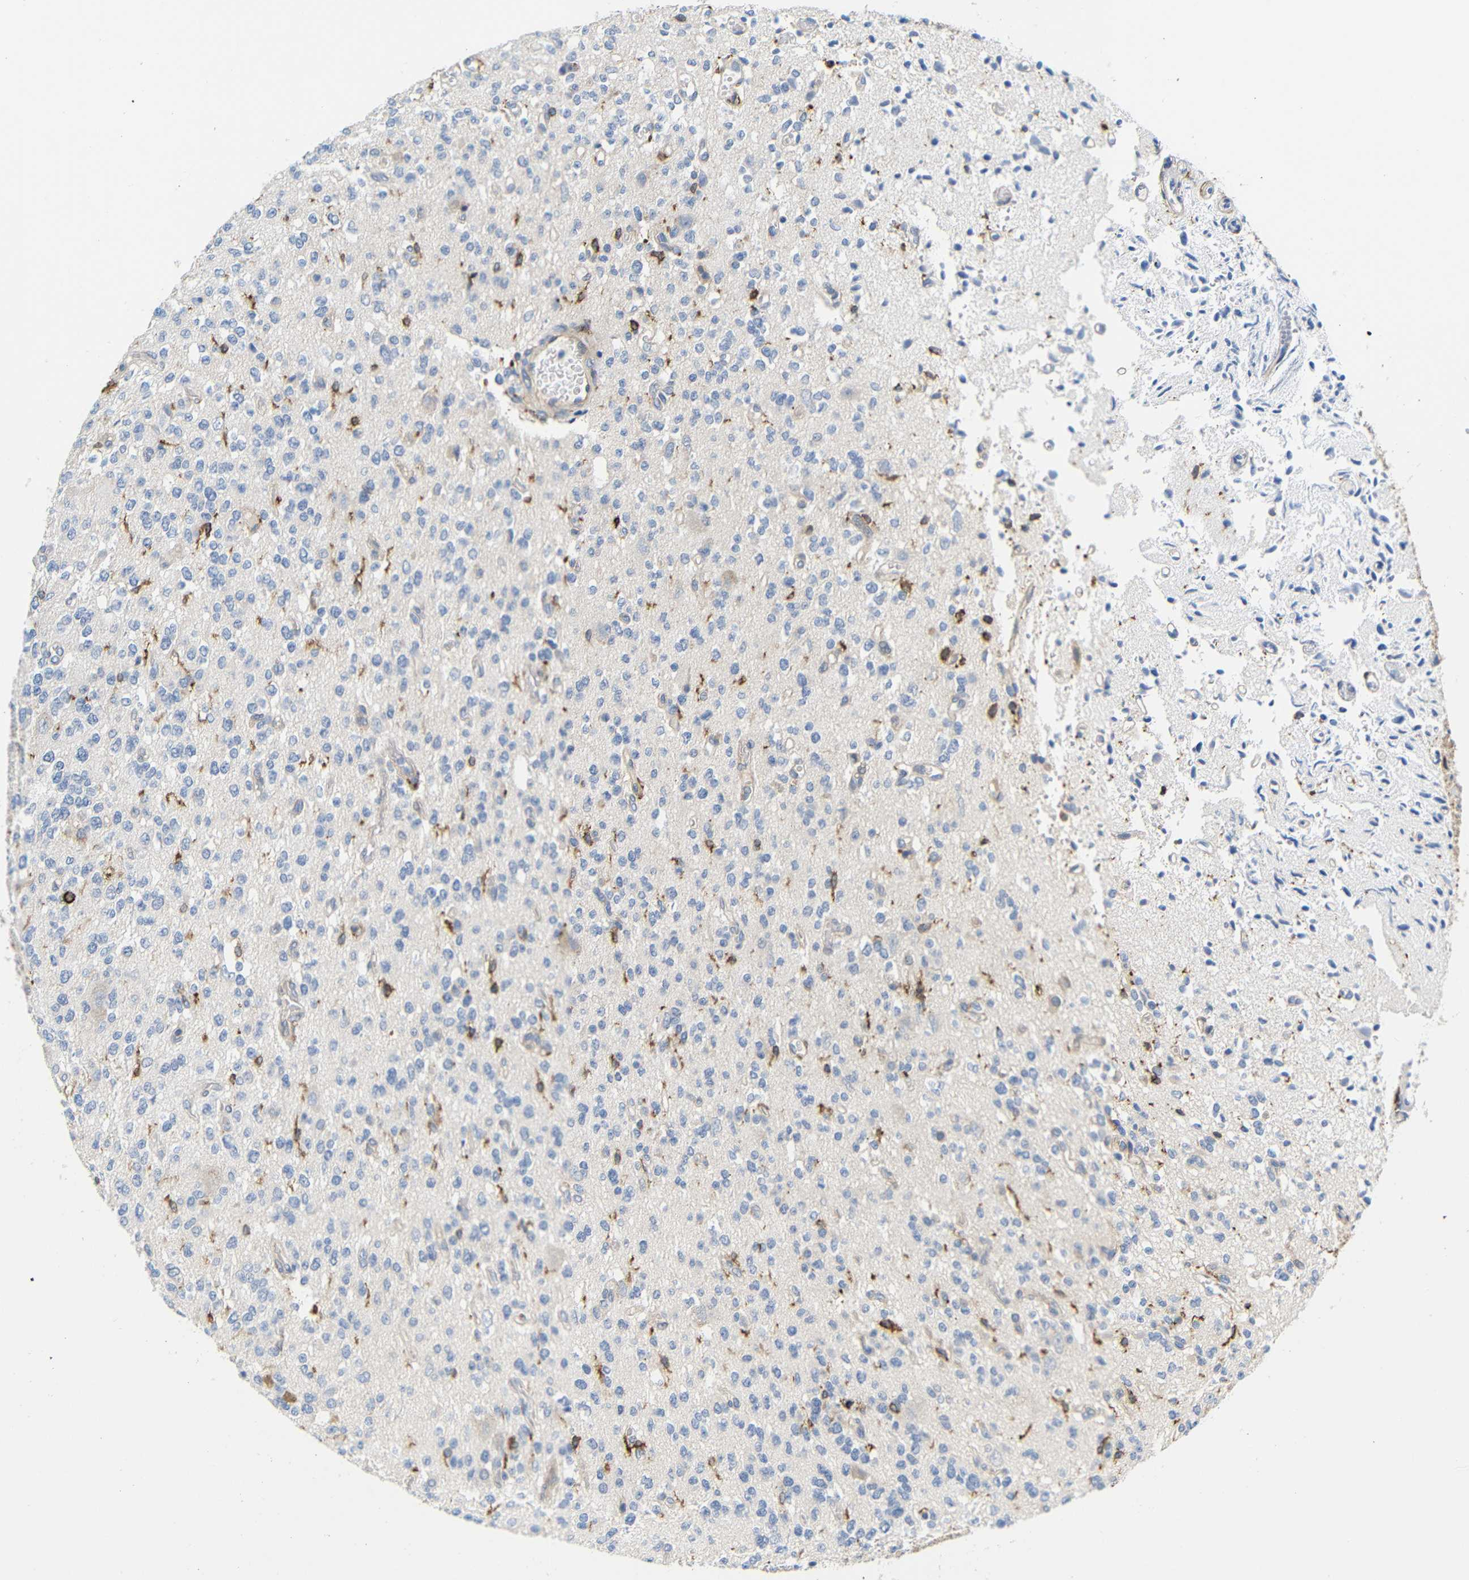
{"staining": {"intensity": "negative", "quantity": "none", "location": "none"}, "tissue": "glioma", "cell_type": "Tumor cells", "image_type": "cancer", "snomed": [{"axis": "morphology", "description": "Glioma, malignant, Low grade"}, {"axis": "topography", "description": "Brain"}], "caption": "This photomicrograph is of malignant glioma (low-grade) stained with IHC to label a protein in brown with the nuclei are counter-stained blue. There is no staining in tumor cells.", "gene": "HLA-DQB1", "patient": {"sex": "male", "age": 38}}